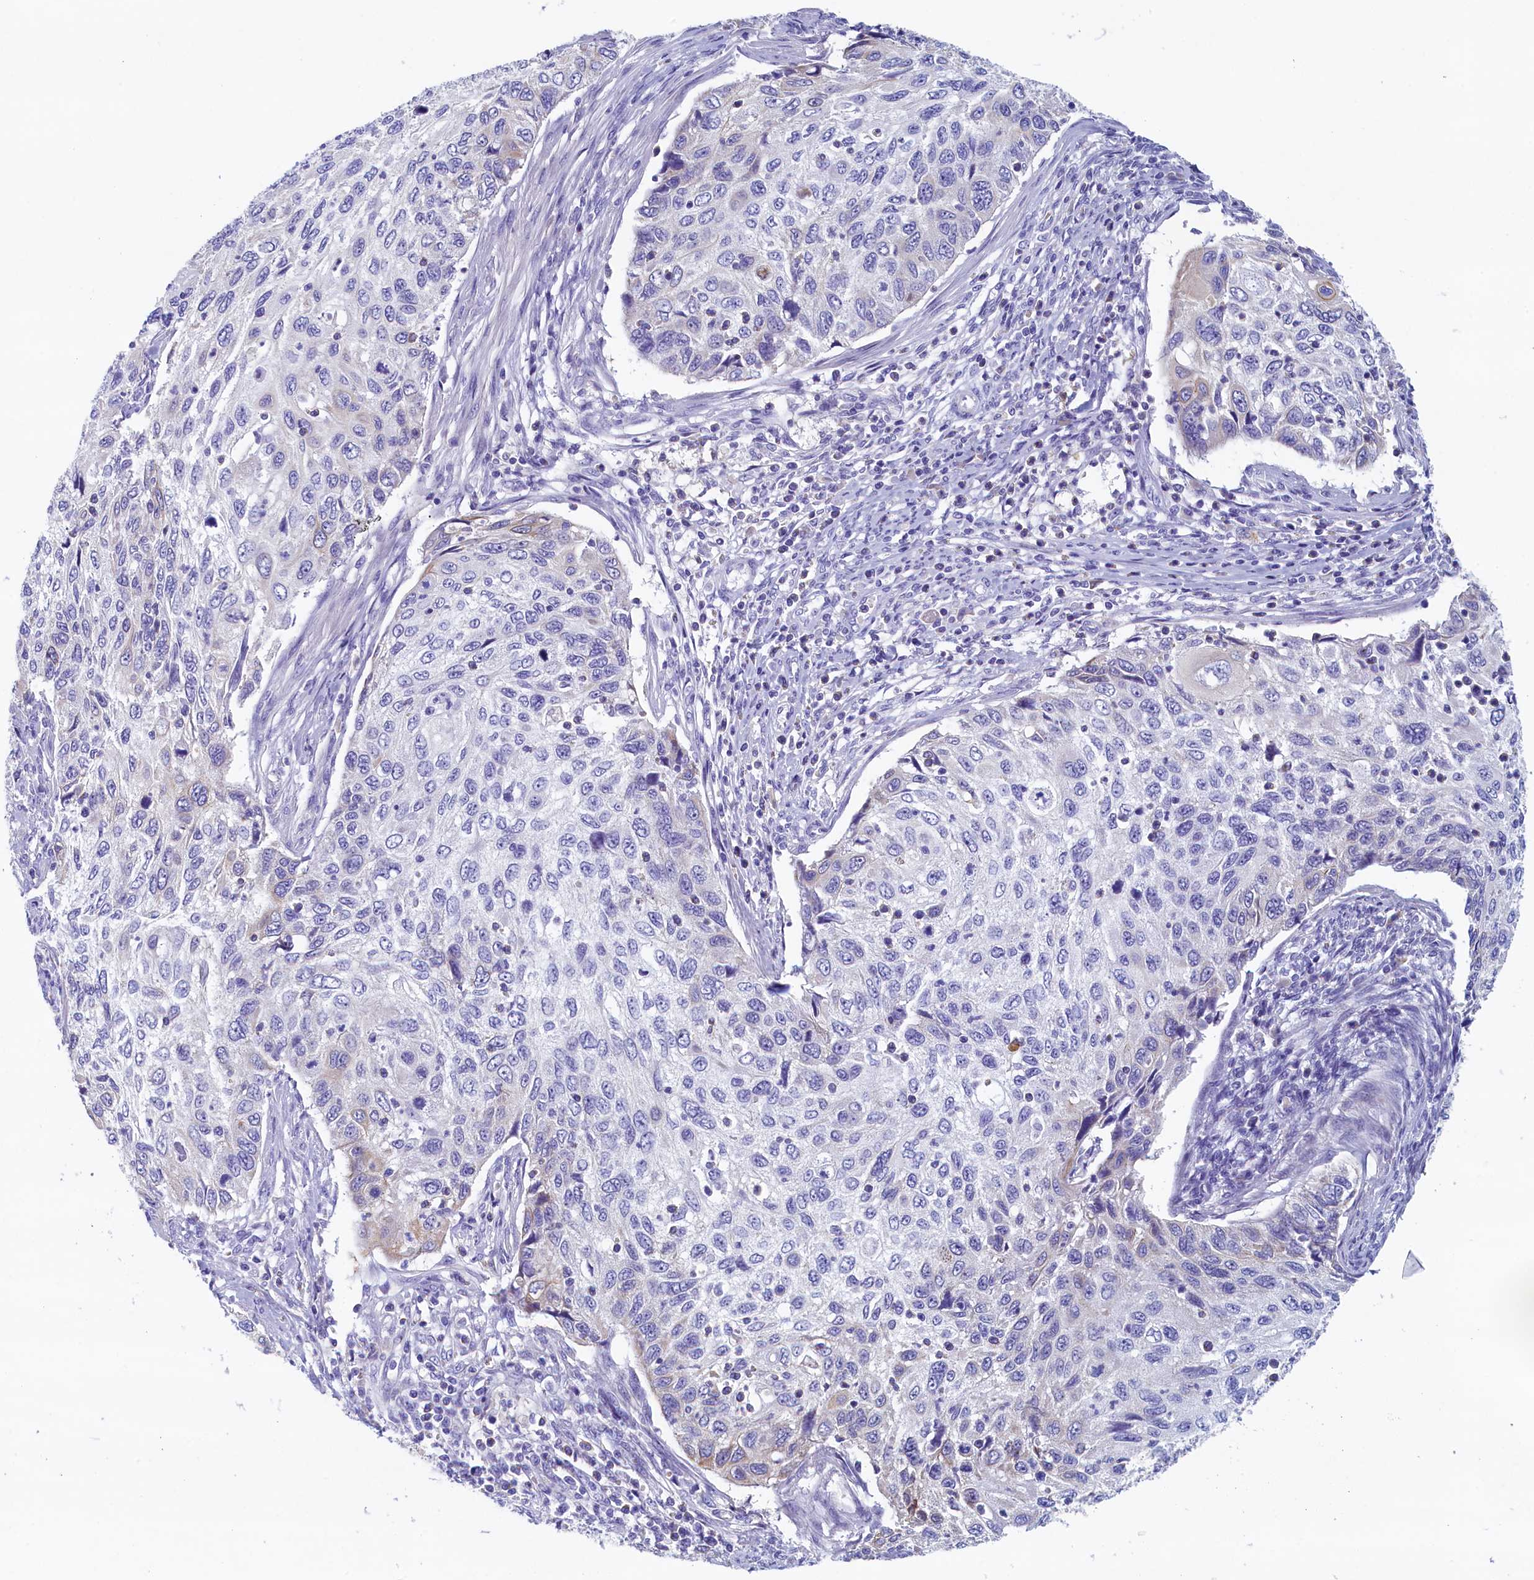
{"staining": {"intensity": "negative", "quantity": "none", "location": "none"}, "tissue": "cervical cancer", "cell_type": "Tumor cells", "image_type": "cancer", "snomed": [{"axis": "morphology", "description": "Squamous cell carcinoma, NOS"}, {"axis": "topography", "description": "Cervix"}], "caption": "This is an immunohistochemistry image of human cervical squamous cell carcinoma. There is no expression in tumor cells.", "gene": "GUCA1C", "patient": {"sex": "female", "age": 70}}